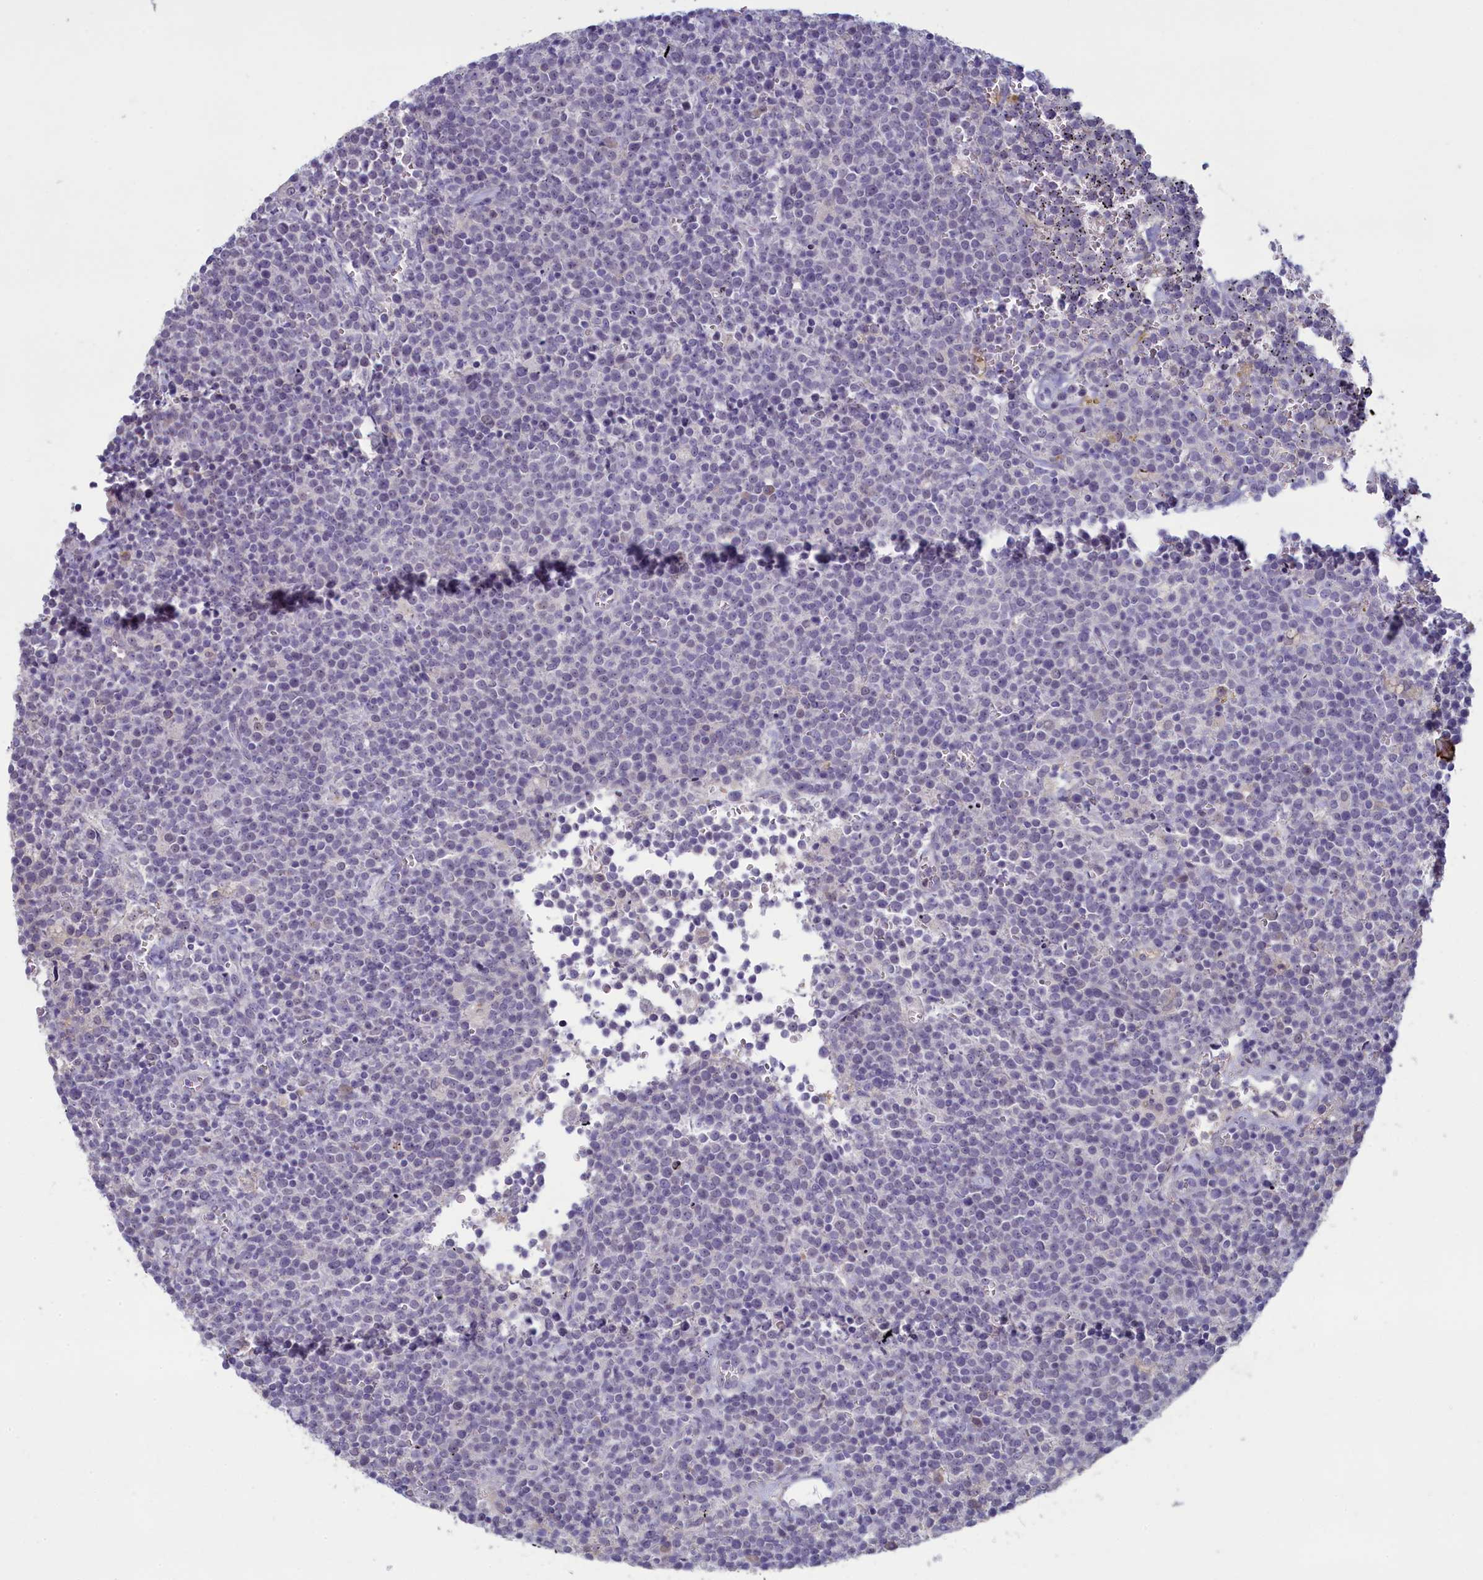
{"staining": {"intensity": "negative", "quantity": "none", "location": "none"}, "tissue": "lymphoma", "cell_type": "Tumor cells", "image_type": "cancer", "snomed": [{"axis": "morphology", "description": "Malignant lymphoma, non-Hodgkin's type, High grade"}, {"axis": "topography", "description": "Lymph node"}], "caption": "The IHC image has no significant positivity in tumor cells of malignant lymphoma, non-Hodgkin's type (high-grade) tissue.", "gene": "ATF7IP2", "patient": {"sex": "male", "age": 61}}